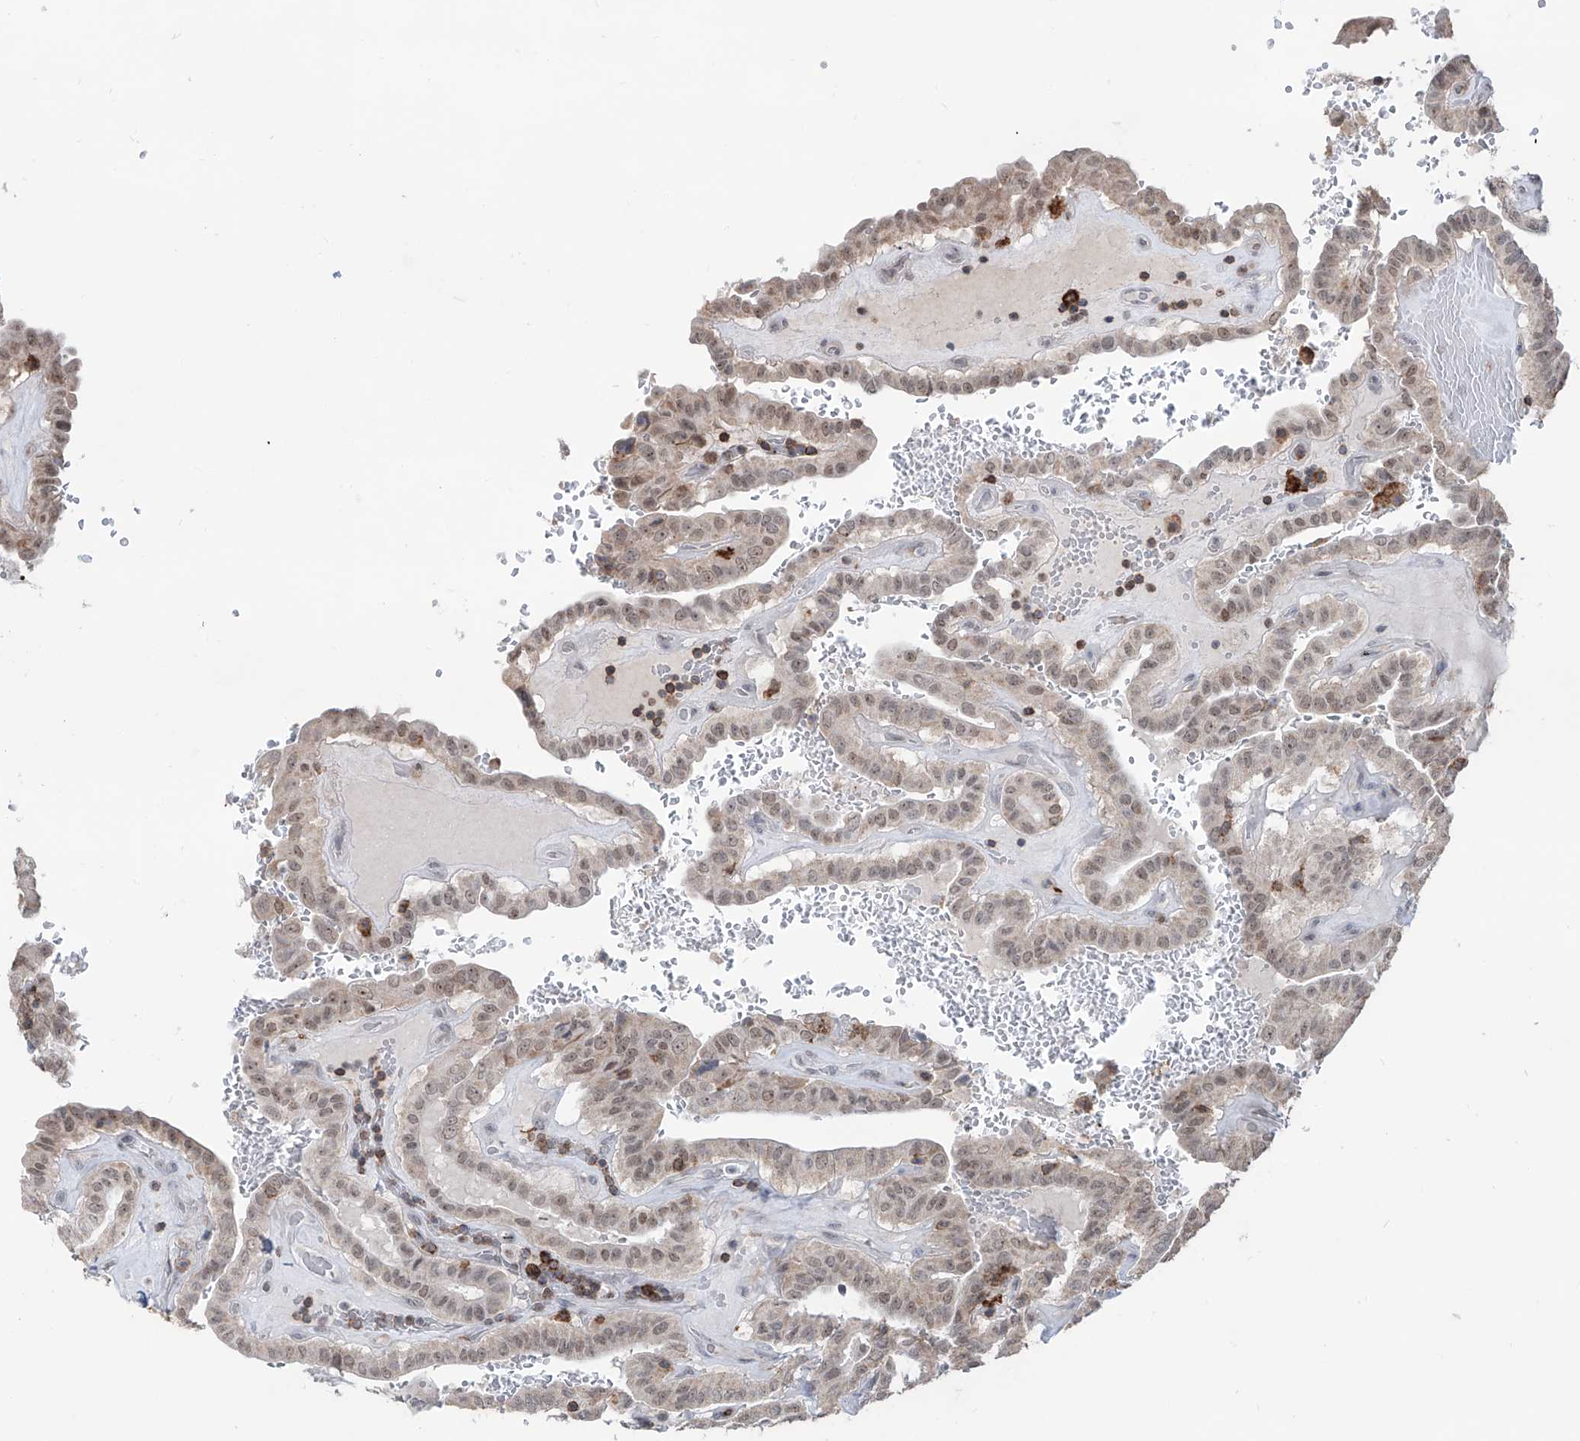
{"staining": {"intensity": "weak", "quantity": ">75%", "location": "nuclear"}, "tissue": "thyroid cancer", "cell_type": "Tumor cells", "image_type": "cancer", "snomed": [{"axis": "morphology", "description": "Papillary adenocarcinoma, NOS"}, {"axis": "topography", "description": "Thyroid gland"}], "caption": "The photomicrograph exhibits a brown stain indicating the presence of a protein in the nuclear of tumor cells in papillary adenocarcinoma (thyroid).", "gene": "ZBTB48", "patient": {"sex": "male", "age": 77}}